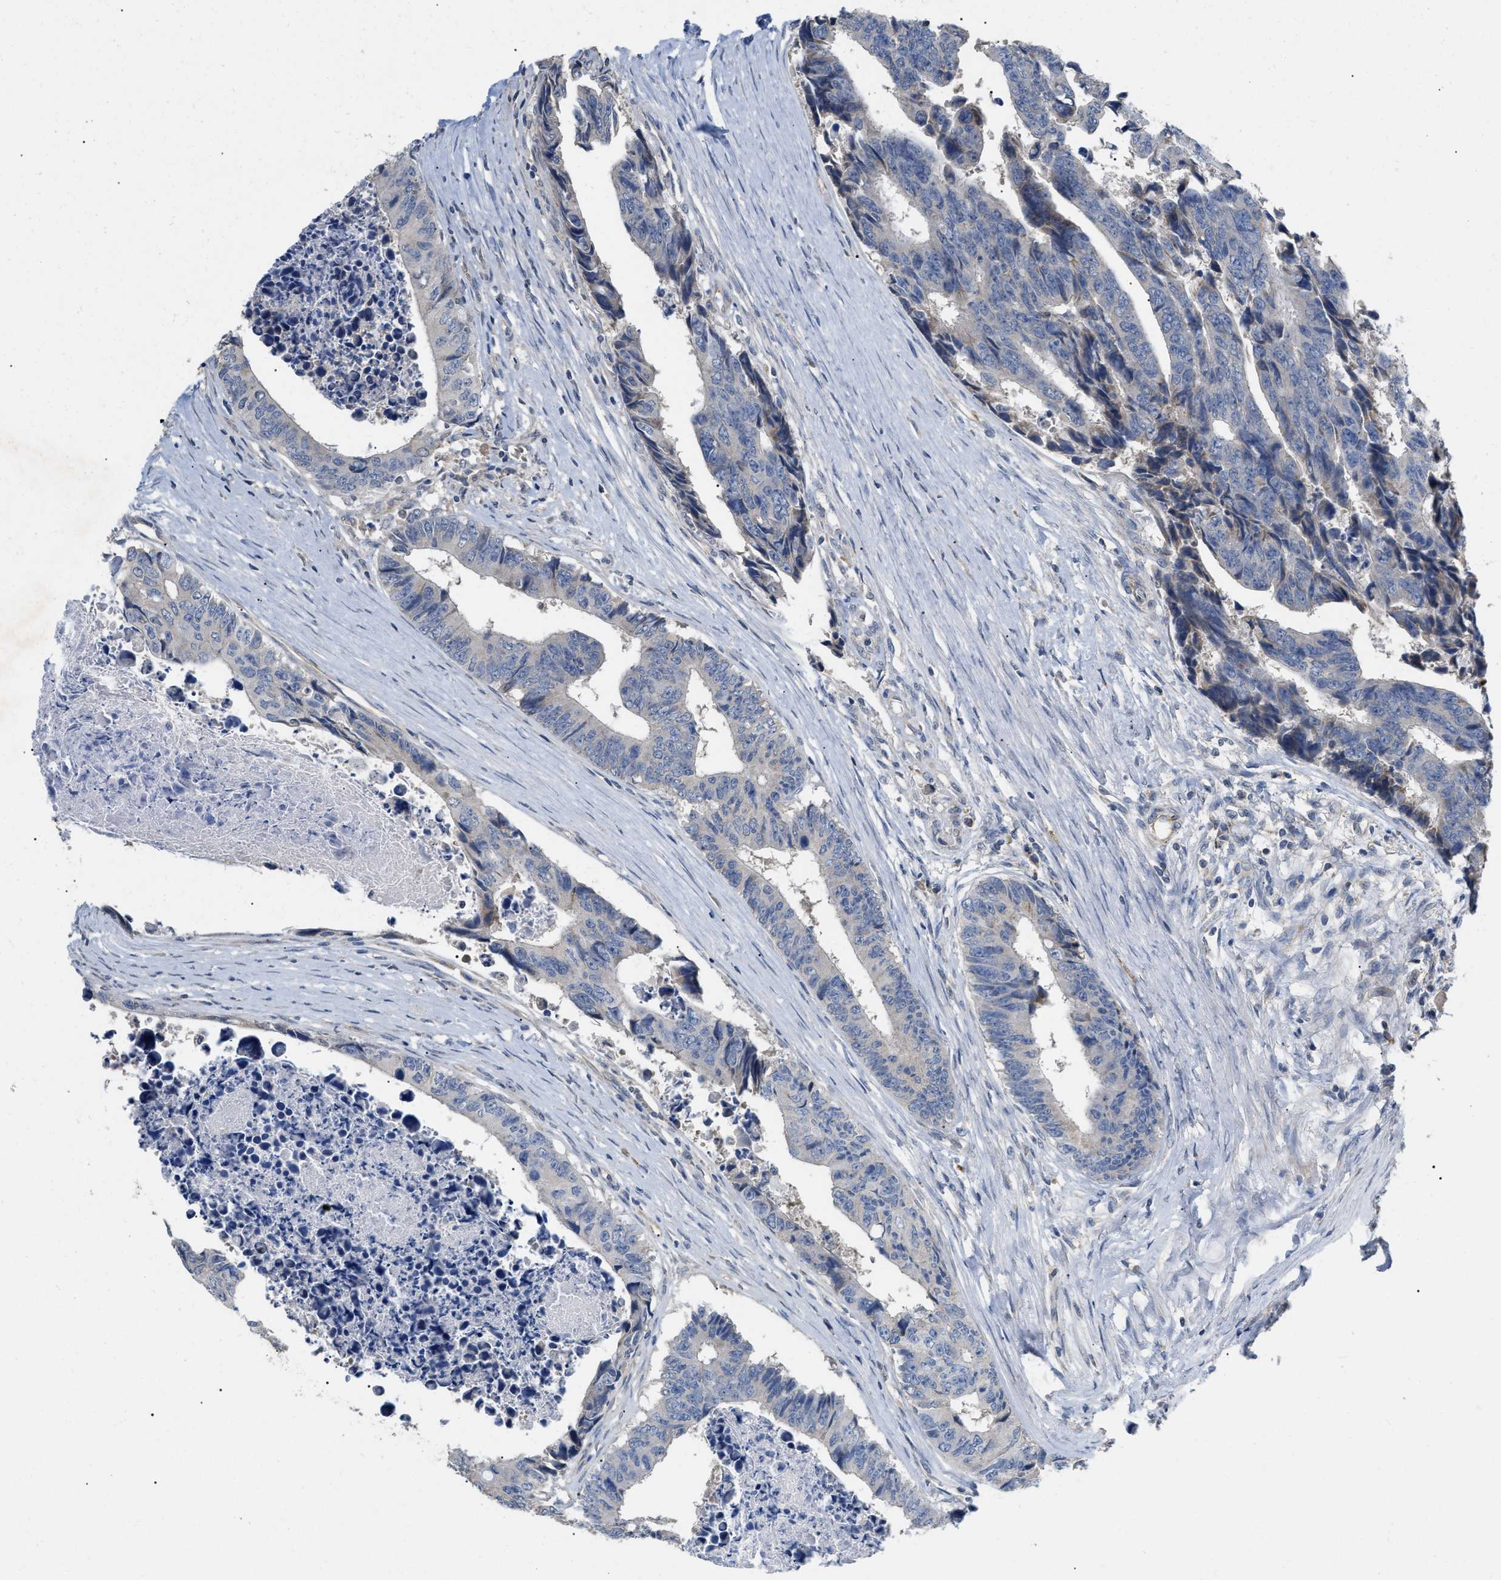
{"staining": {"intensity": "negative", "quantity": "none", "location": "none"}, "tissue": "colorectal cancer", "cell_type": "Tumor cells", "image_type": "cancer", "snomed": [{"axis": "morphology", "description": "Adenocarcinoma, NOS"}, {"axis": "topography", "description": "Rectum"}], "caption": "Human colorectal cancer (adenocarcinoma) stained for a protein using immunohistochemistry (IHC) exhibits no expression in tumor cells.", "gene": "DHX58", "patient": {"sex": "male", "age": 84}}